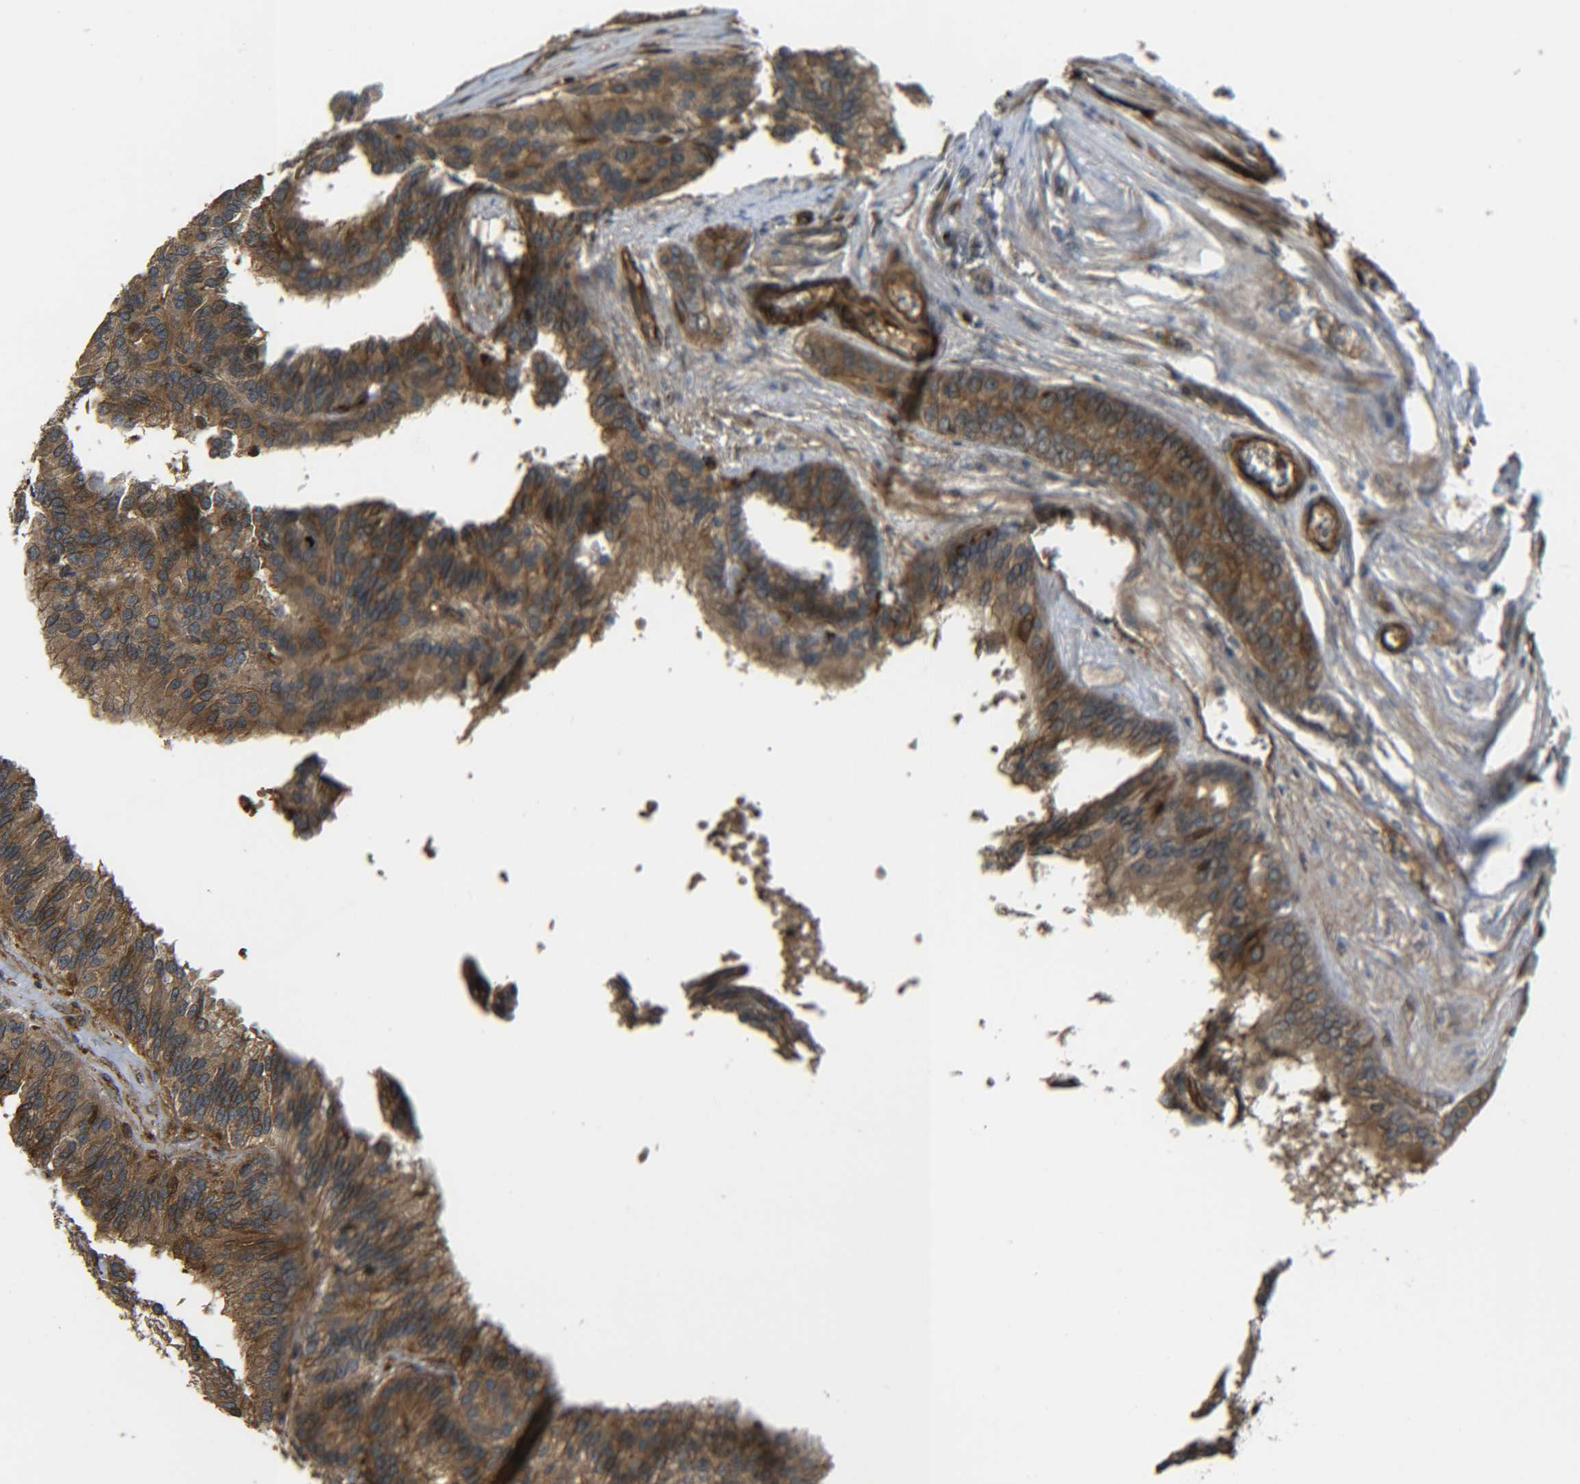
{"staining": {"intensity": "moderate", "quantity": ">75%", "location": "cytoplasmic/membranous"}, "tissue": "renal cancer", "cell_type": "Tumor cells", "image_type": "cancer", "snomed": [{"axis": "morphology", "description": "Adenocarcinoma, NOS"}, {"axis": "topography", "description": "Kidney"}], "caption": "A histopathology image of renal cancer stained for a protein exhibits moderate cytoplasmic/membranous brown staining in tumor cells. The staining was performed using DAB (3,3'-diaminobenzidine) to visualize the protein expression in brown, while the nuclei were stained in blue with hematoxylin (Magnification: 20x).", "gene": "ECE1", "patient": {"sex": "male", "age": 46}}